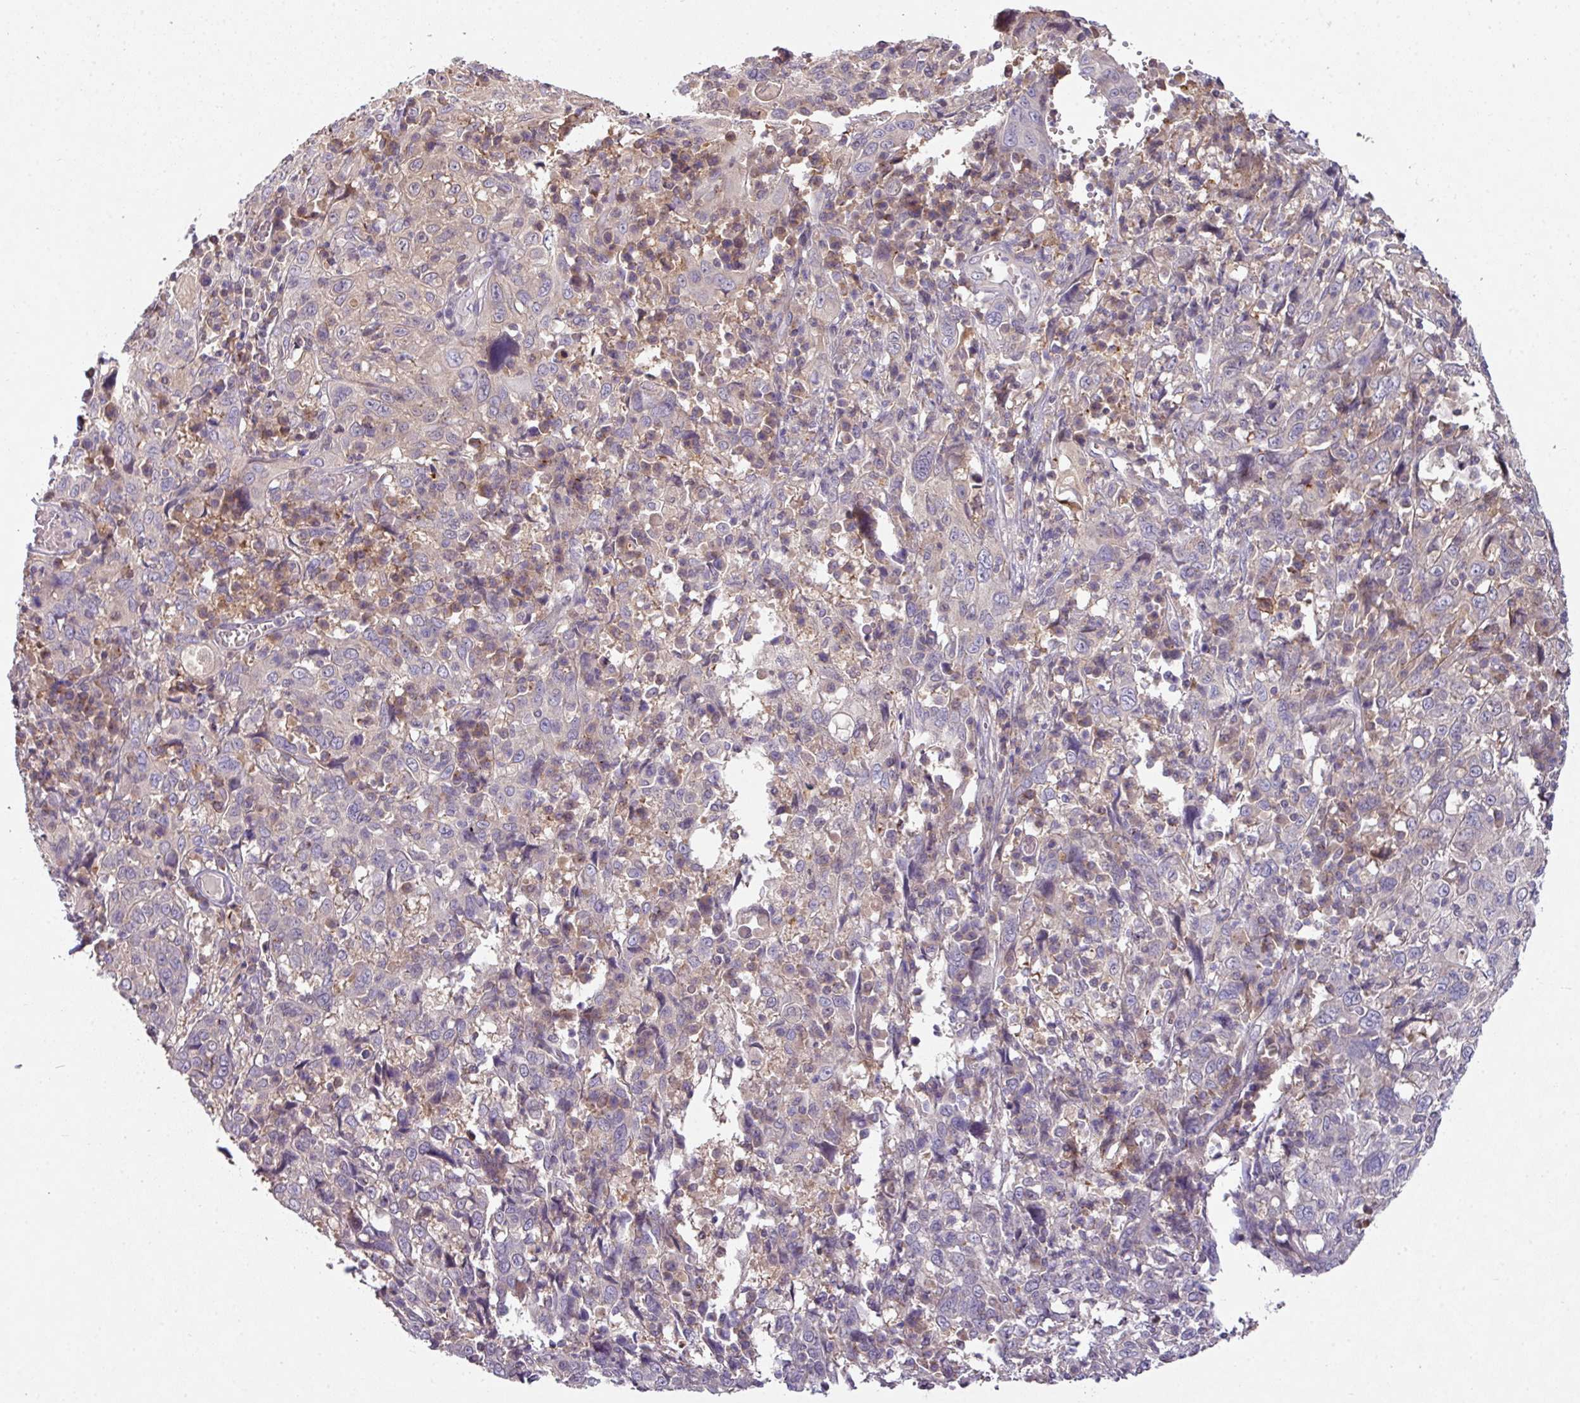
{"staining": {"intensity": "negative", "quantity": "none", "location": "none"}, "tissue": "cervical cancer", "cell_type": "Tumor cells", "image_type": "cancer", "snomed": [{"axis": "morphology", "description": "Squamous cell carcinoma, NOS"}, {"axis": "topography", "description": "Cervix"}], "caption": "This is an immunohistochemistry (IHC) histopathology image of cervical cancer (squamous cell carcinoma). There is no staining in tumor cells.", "gene": "SLAMF6", "patient": {"sex": "female", "age": 46}}